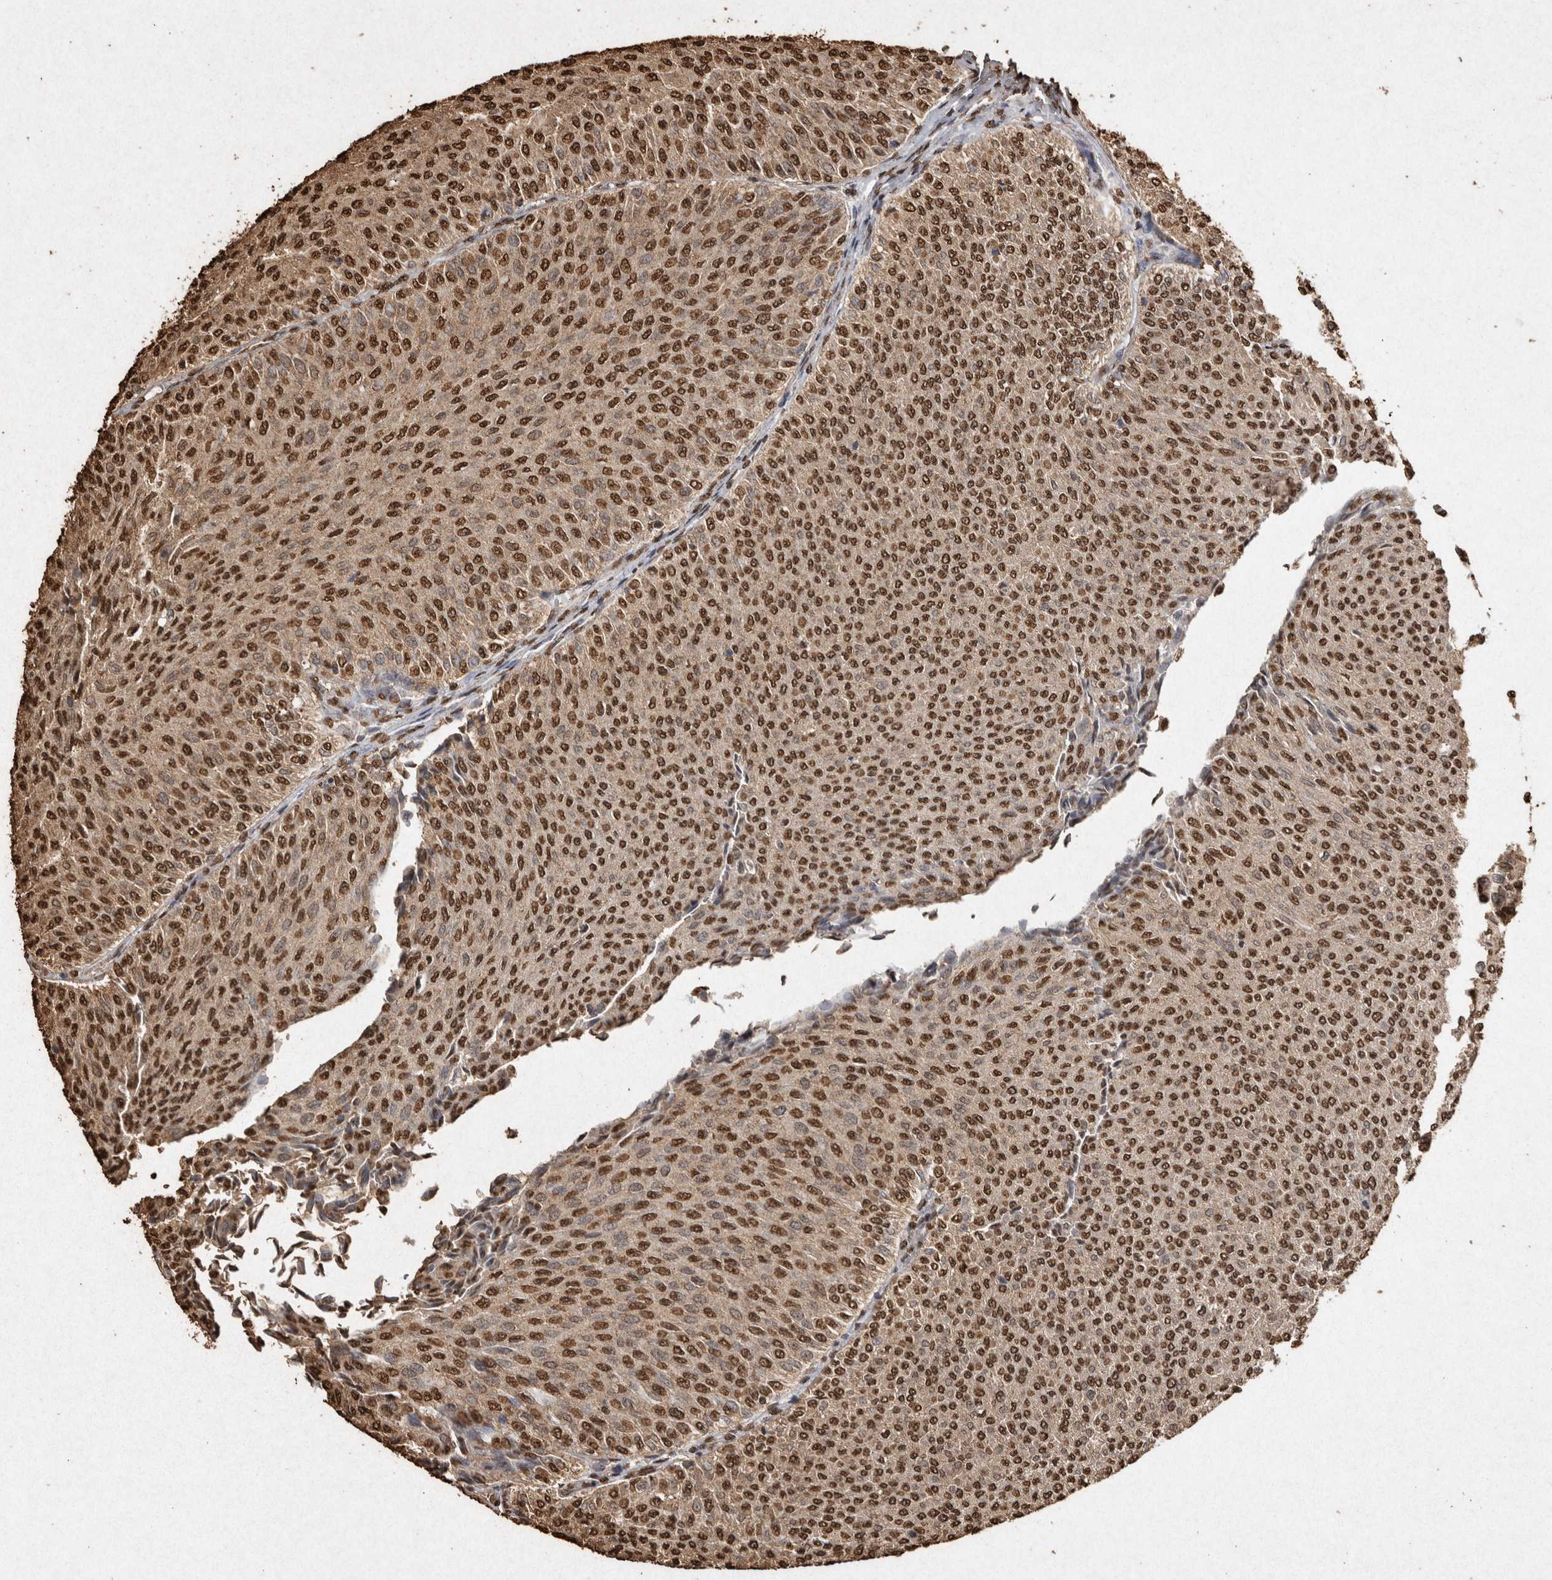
{"staining": {"intensity": "strong", "quantity": ">75%", "location": "nuclear"}, "tissue": "urothelial cancer", "cell_type": "Tumor cells", "image_type": "cancer", "snomed": [{"axis": "morphology", "description": "Urothelial carcinoma, Low grade"}, {"axis": "topography", "description": "Urinary bladder"}], "caption": "Immunohistochemistry (IHC) (DAB) staining of human urothelial carcinoma (low-grade) displays strong nuclear protein staining in approximately >75% of tumor cells. Immunohistochemistry stains the protein in brown and the nuclei are stained blue.", "gene": "FSTL3", "patient": {"sex": "male", "age": 78}}